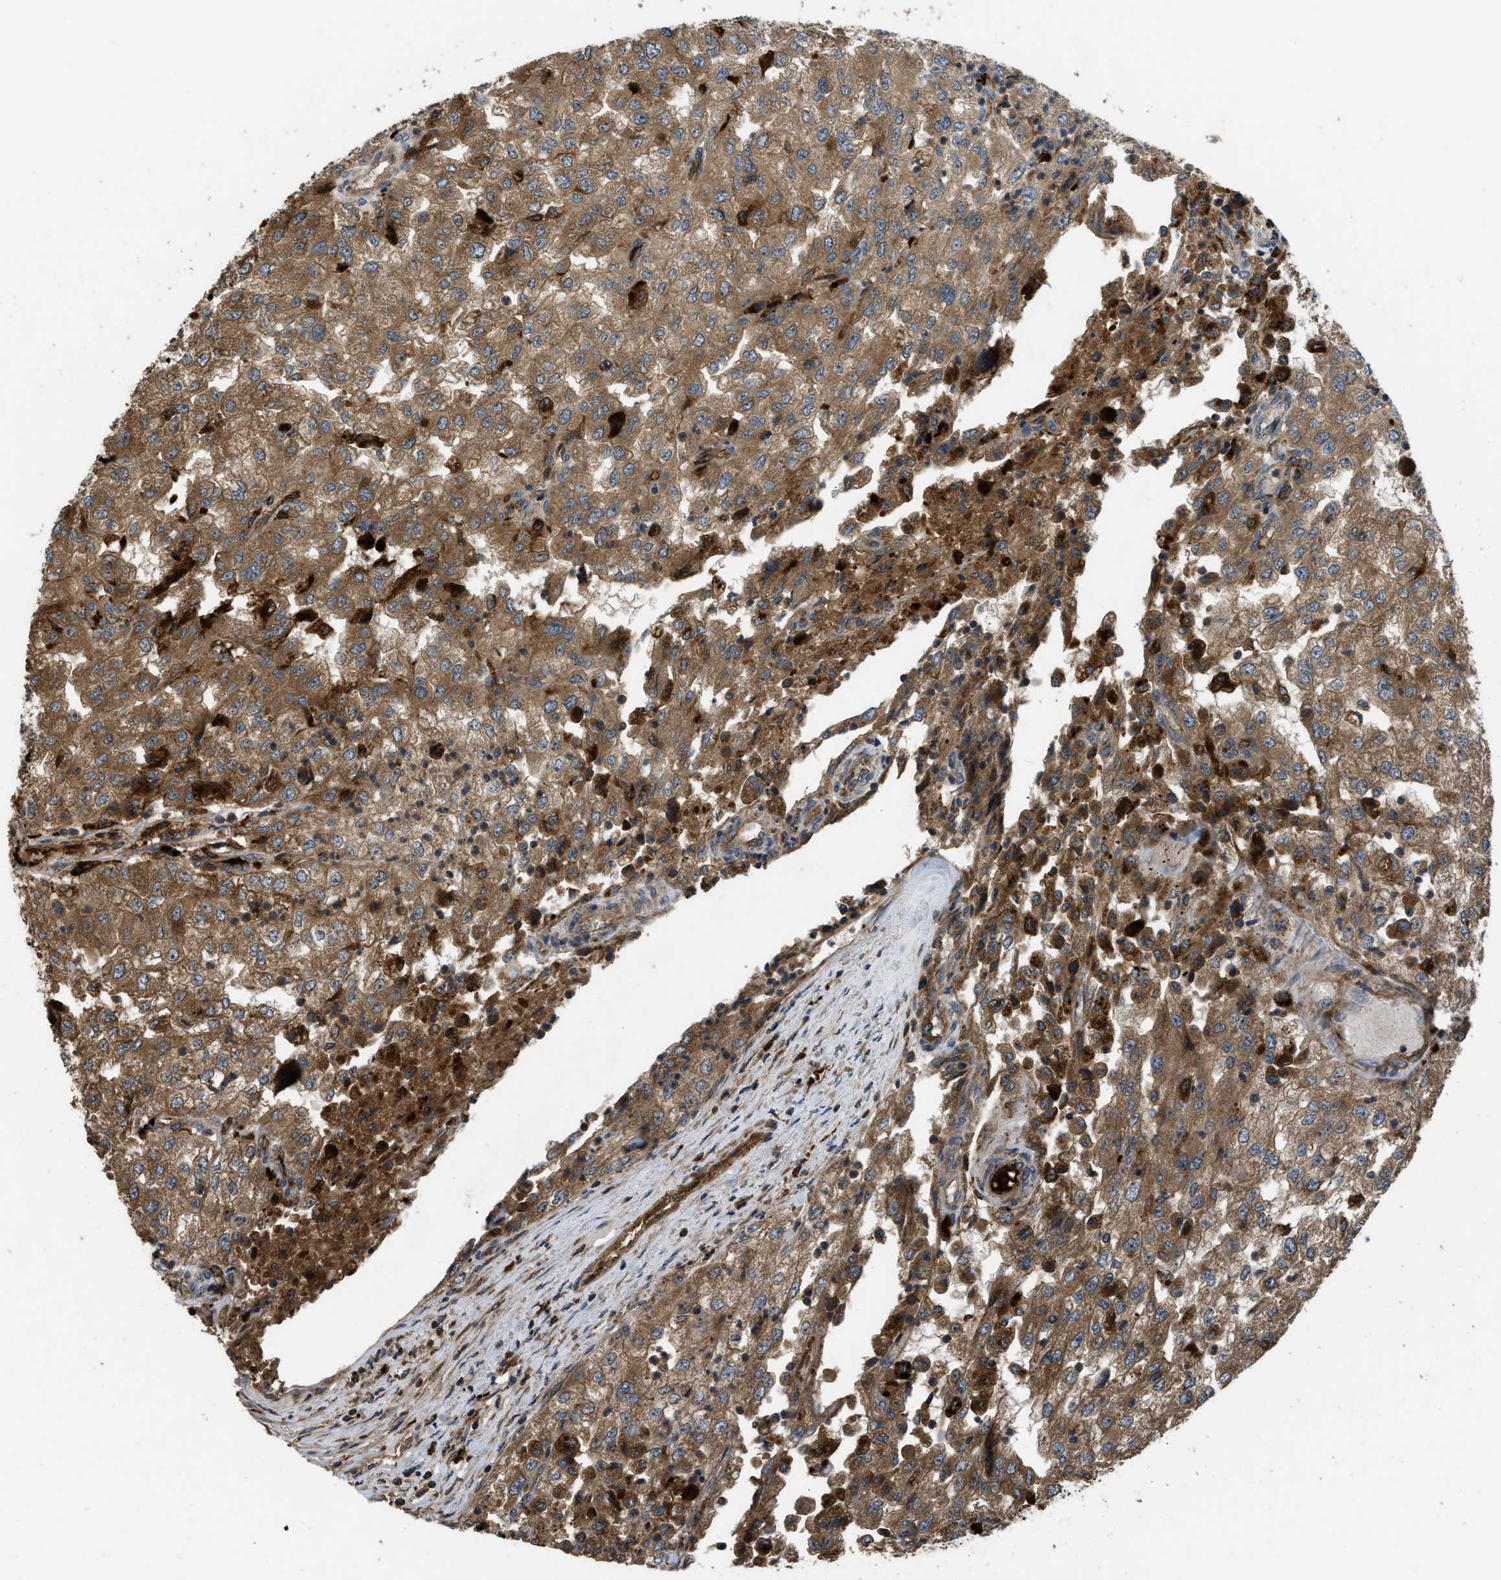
{"staining": {"intensity": "moderate", "quantity": ">75%", "location": "cytoplasmic/membranous"}, "tissue": "renal cancer", "cell_type": "Tumor cells", "image_type": "cancer", "snomed": [{"axis": "morphology", "description": "Adenocarcinoma, NOS"}, {"axis": "topography", "description": "Kidney"}], "caption": "About >75% of tumor cells in renal adenocarcinoma reveal moderate cytoplasmic/membranous protein staining as visualized by brown immunohistochemical staining.", "gene": "GGH", "patient": {"sex": "female", "age": 54}}